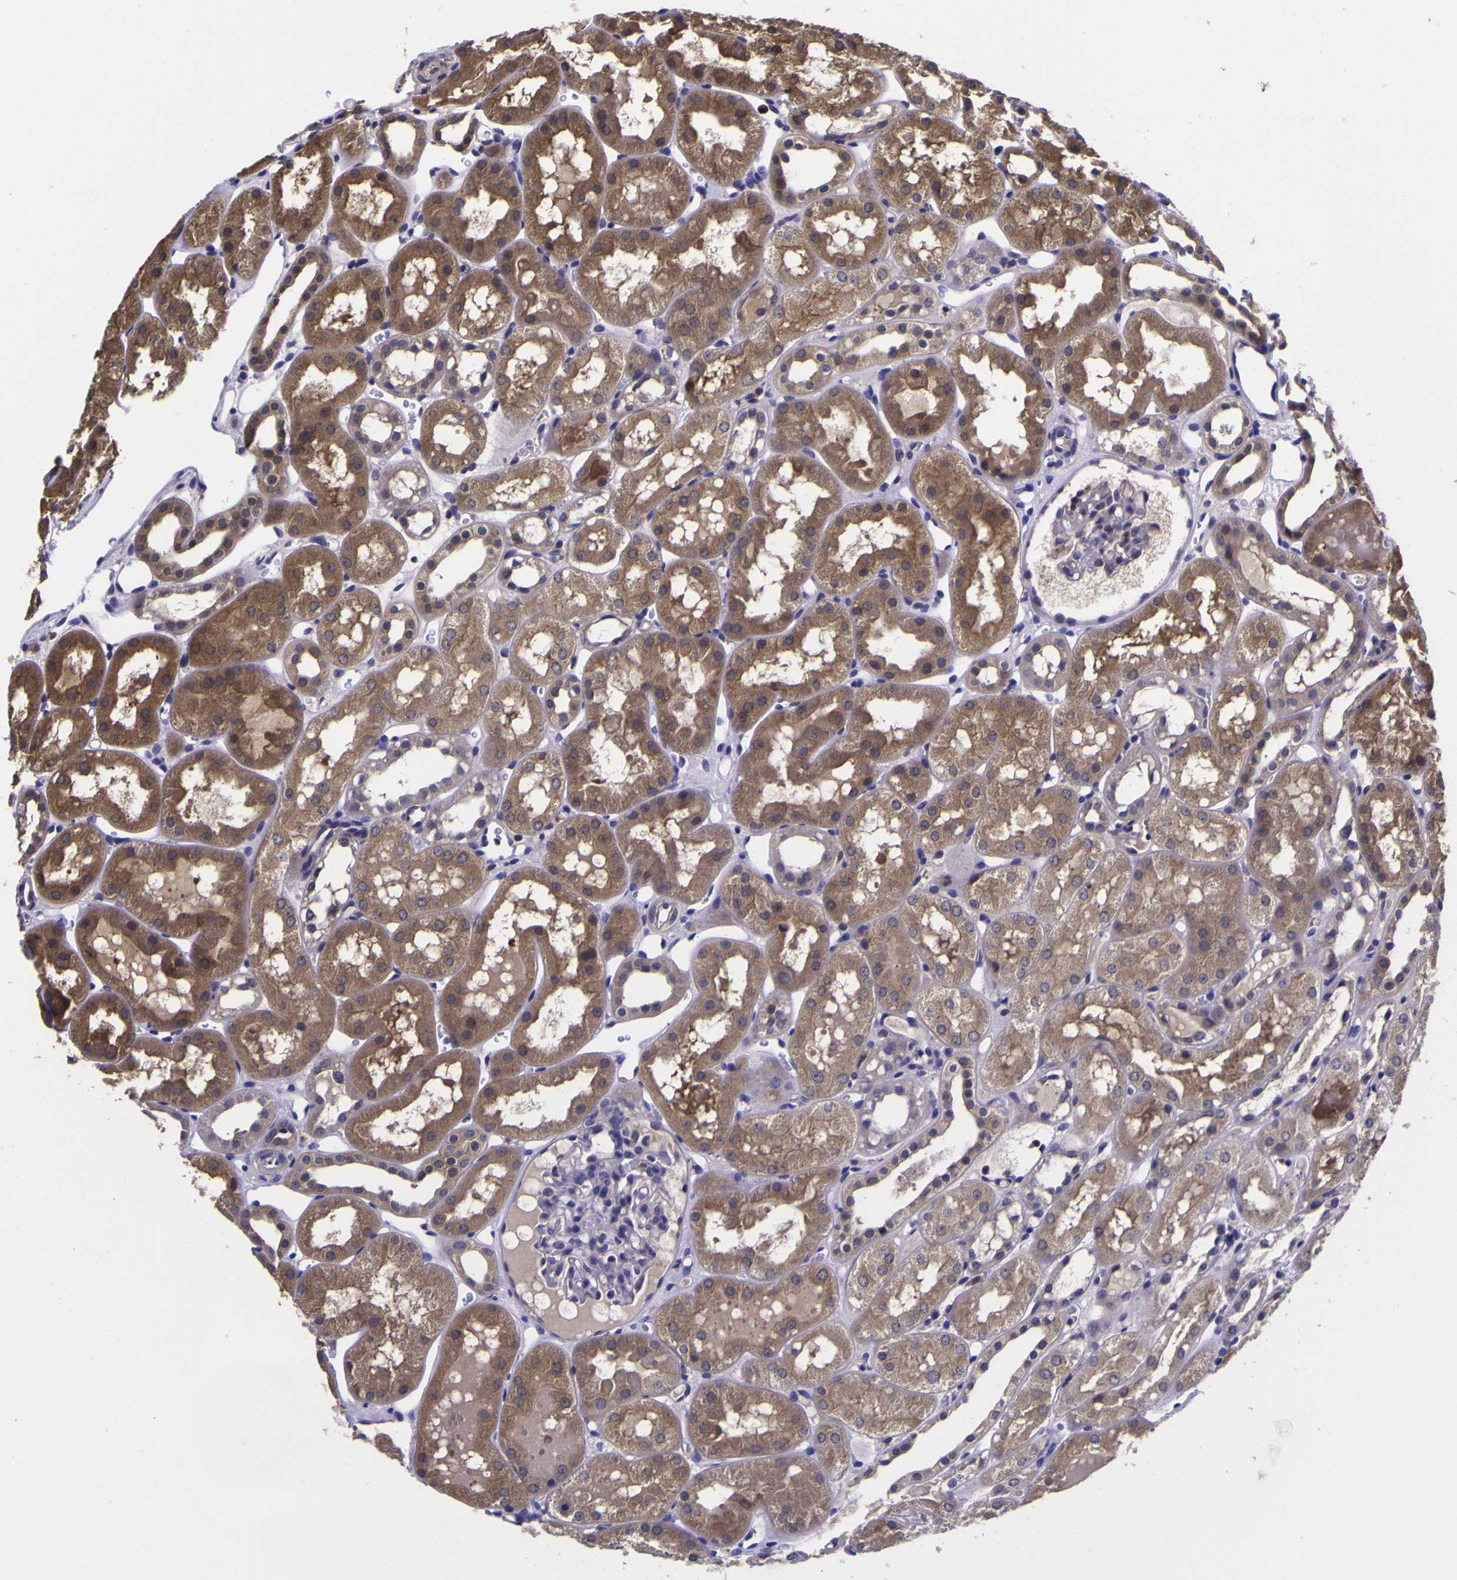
{"staining": {"intensity": "negative", "quantity": "none", "location": "none"}, "tissue": "kidney", "cell_type": "Cells in glomeruli", "image_type": "normal", "snomed": [{"axis": "morphology", "description": "Normal tissue, NOS"}, {"axis": "topography", "description": "Kidney"}, {"axis": "topography", "description": "Urinary bladder"}], "caption": "The micrograph shows no significant staining in cells in glomeruli of kidney.", "gene": "MAPK14", "patient": {"sex": "male", "age": 16}}